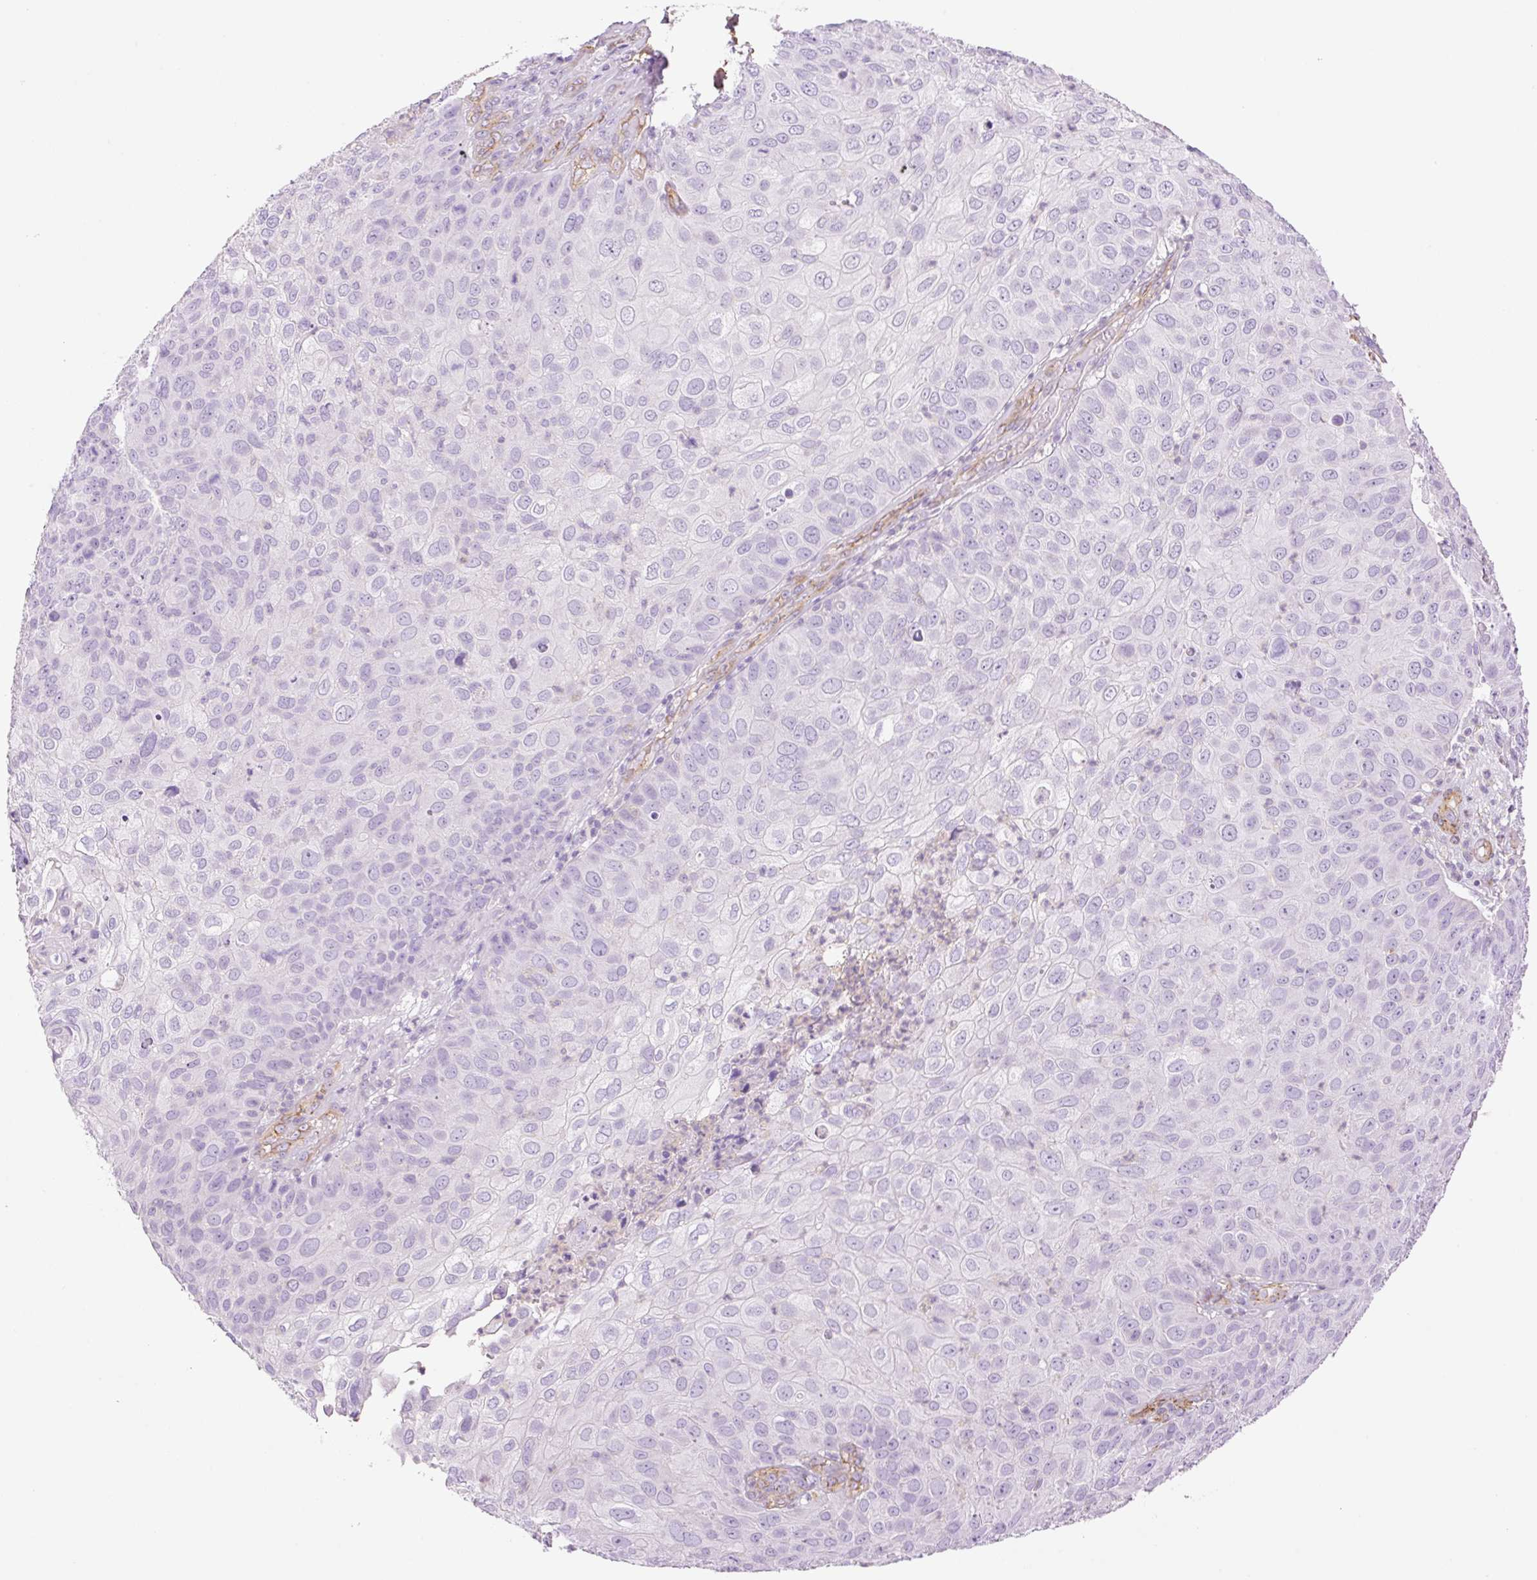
{"staining": {"intensity": "negative", "quantity": "none", "location": "none"}, "tissue": "skin cancer", "cell_type": "Tumor cells", "image_type": "cancer", "snomed": [{"axis": "morphology", "description": "Squamous cell carcinoma, NOS"}, {"axis": "topography", "description": "Skin"}], "caption": "This is an IHC image of skin cancer. There is no expression in tumor cells.", "gene": "EHD3", "patient": {"sex": "male", "age": 87}}